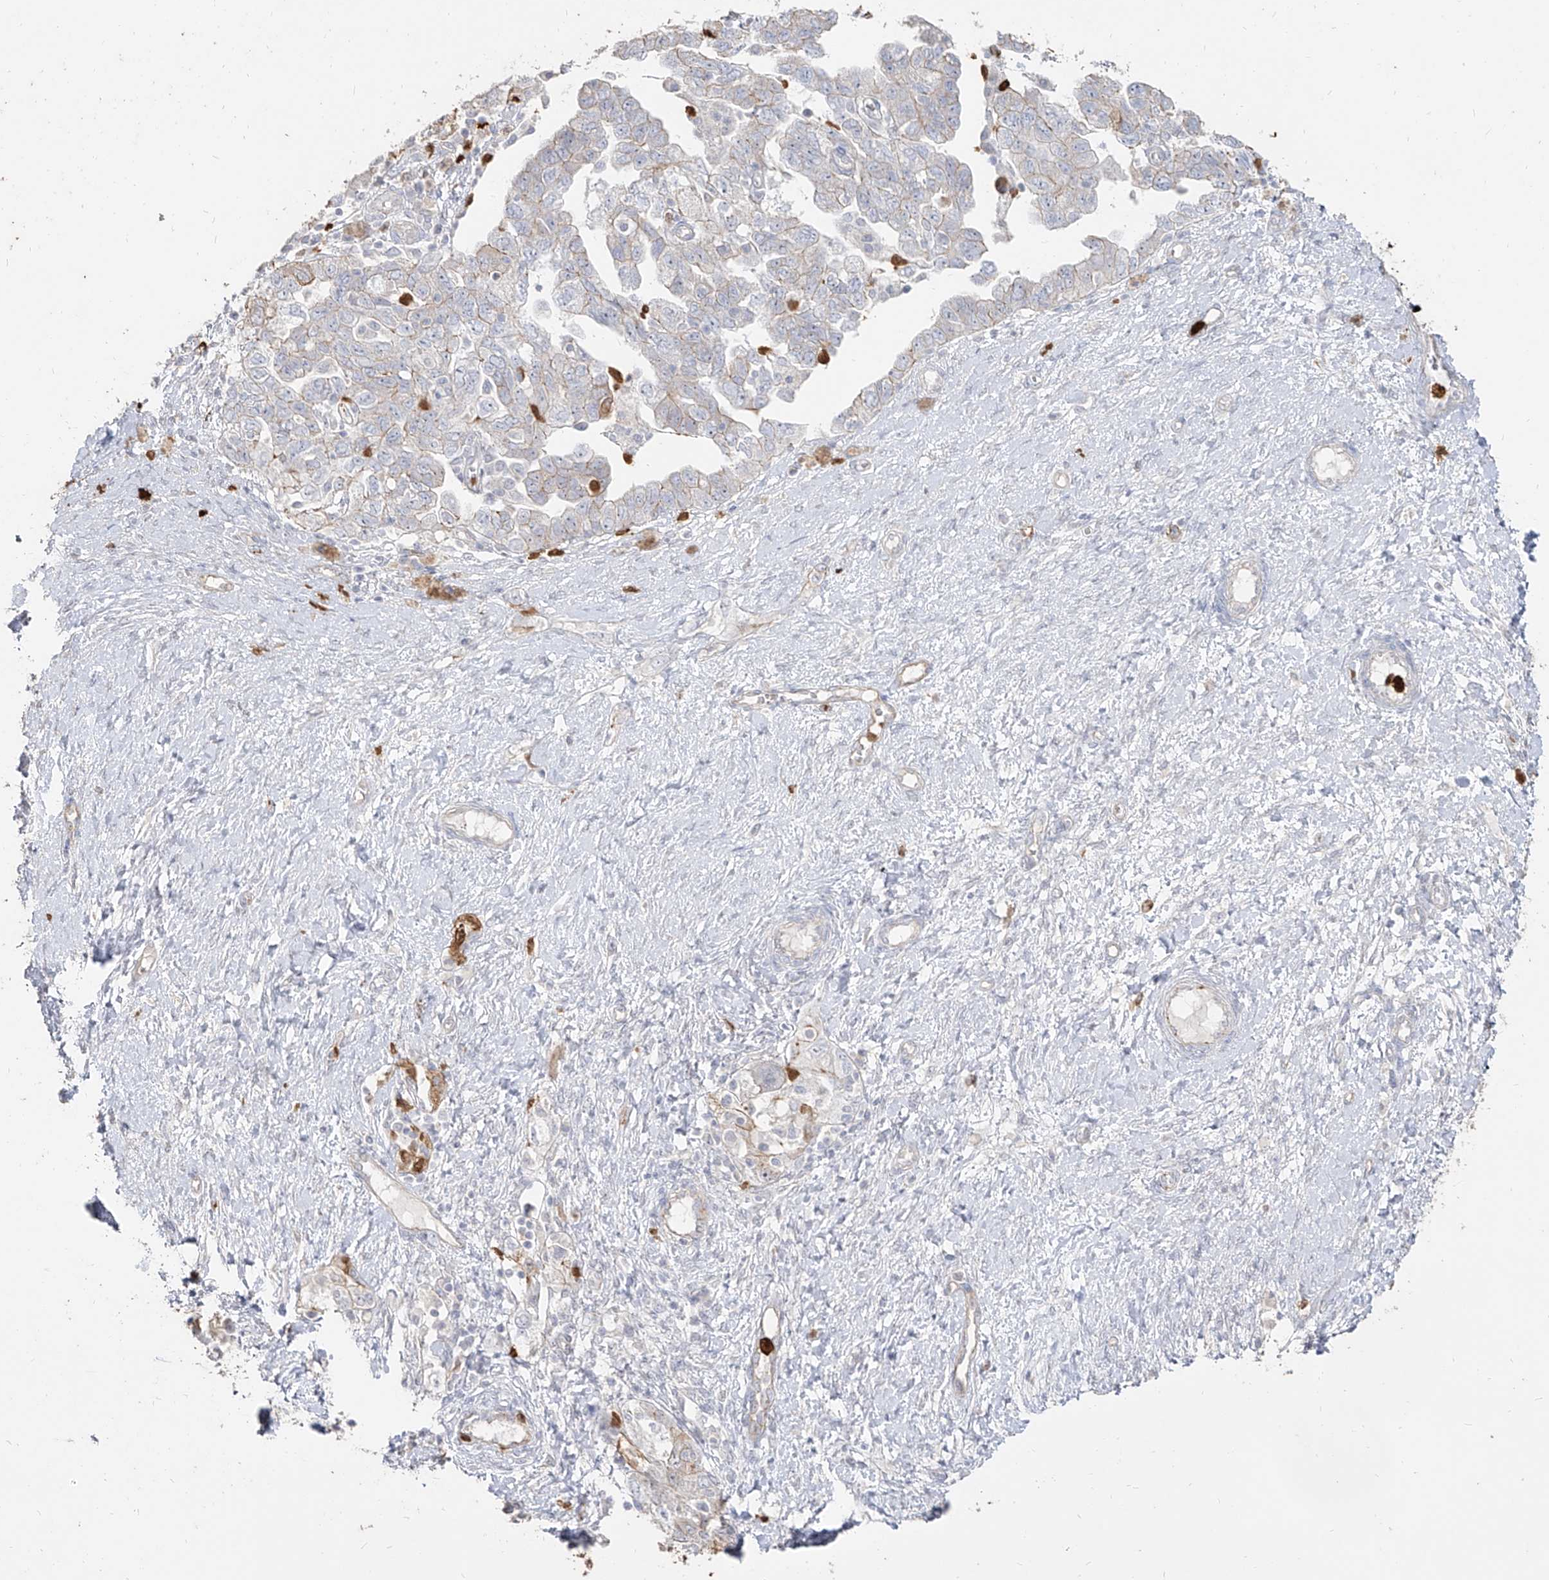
{"staining": {"intensity": "weak", "quantity": "<25%", "location": "cytoplasmic/membranous"}, "tissue": "ovarian cancer", "cell_type": "Tumor cells", "image_type": "cancer", "snomed": [{"axis": "morphology", "description": "Carcinoma, NOS"}, {"axis": "morphology", "description": "Cystadenocarcinoma, serous, NOS"}, {"axis": "topography", "description": "Ovary"}], "caption": "IHC photomicrograph of neoplastic tissue: human ovarian serous cystadenocarcinoma stained with DAB (3,3'-diaminobenzidine) demonstrates no significant protein staining in tumor cells. Brightfield microscopy of immunohistochemistry (IHC) stained with DAB (brown) and hematoxylin (blue), captured at high magnification.", "gene": "ZNF227", "patient": {"sex": "female", "age": 69}}